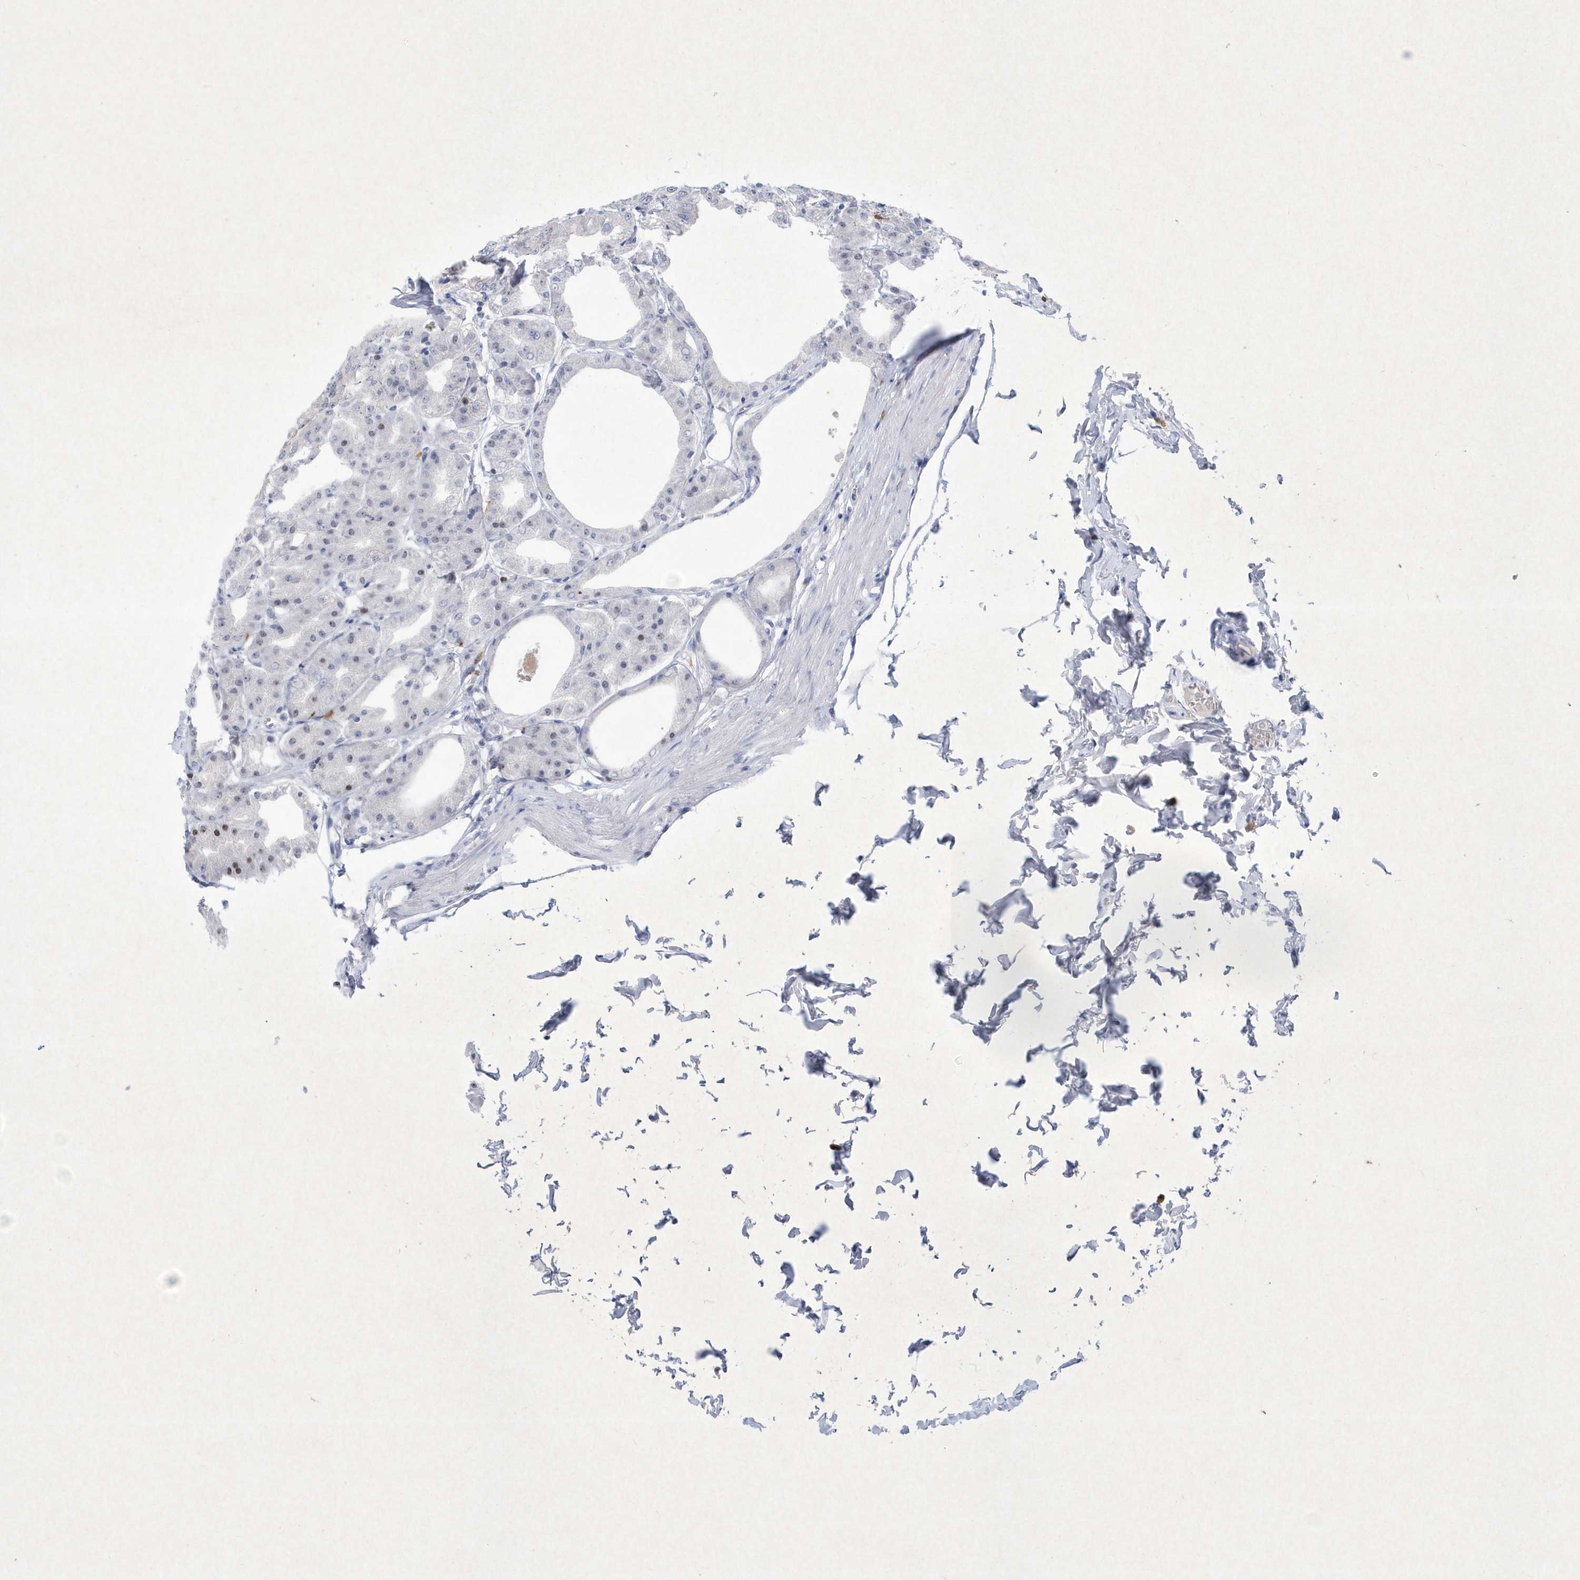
{"staining": {"intensity": "moderate", "quantity": "<25%", "location": "cytoplasmic/membranous"}, "tissue": "stomach", "cell_type": "Glandular cells", "image_type": "normal", "snomed": [{"axis": "morphology", "description": "Normal tissue, NOS"}, {"axis": "topography", "description": "Stomach, lower"}], "caption": "The immunohistochemical stain labels moderate cytoplasmic/membranous expression in glandular cells of benign stomach. The staining is performed using DAB brown chromogen to label protein expression. The nuclei are counter-stained blue using hematoxylin.", "gene": "BHLHA15", "patient": {"sex": "male", "age": 71}}